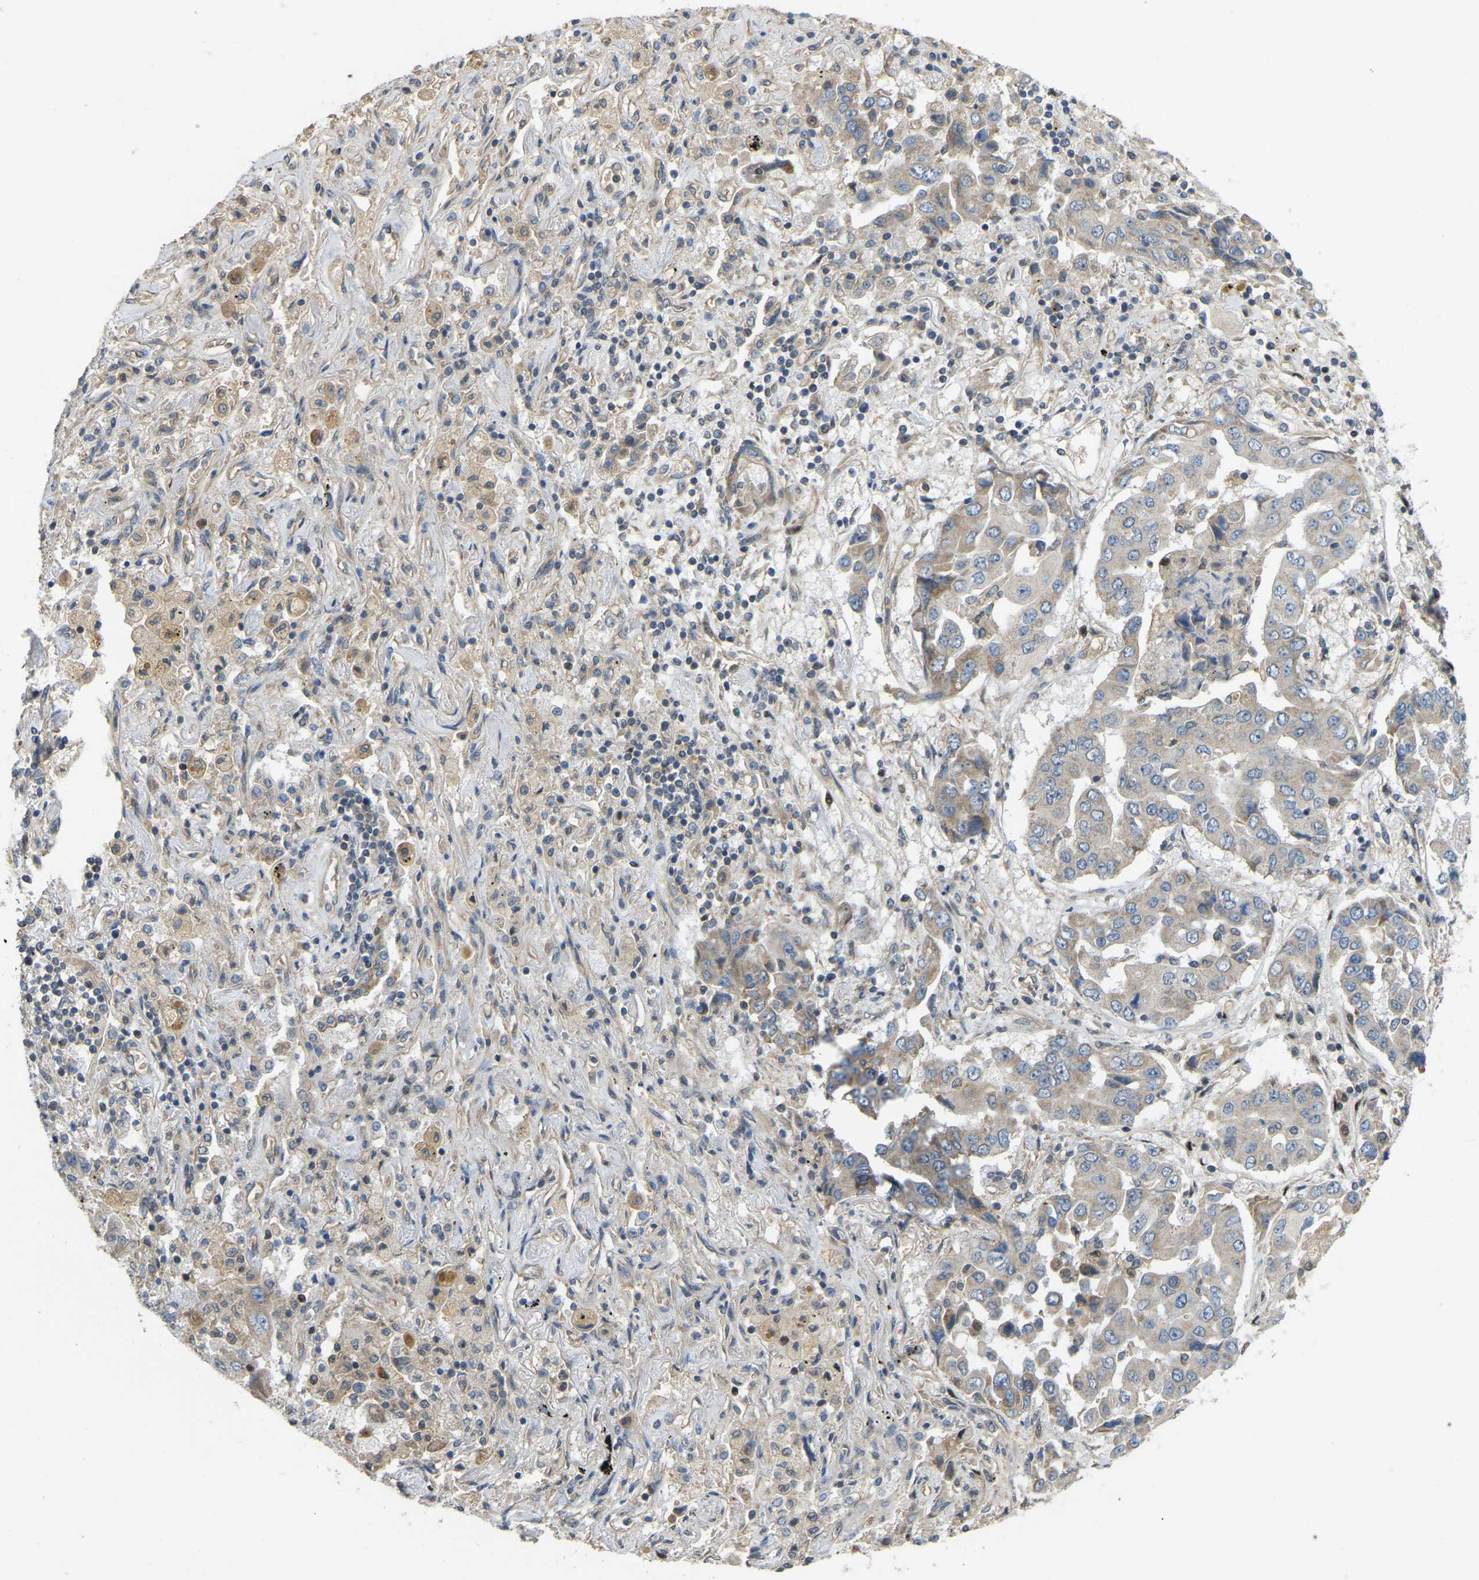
{"staining": {"intensity": "moderate", "quantity": "<25%", "location": "cytoplasmic/membranous"}, "tissue": "lung cancer", "cell_type": "Tumor cells", "image_type": "cancer", "snomed": [{"axis": "morphology", "description": "Adenocarcinoma, NOS"}, {"axis": "topography", "description": "Lung"}], "caption": "This is a micrograph of IHC staining of lung cancer (adenocarcinoma), which shows moderate staining in the cytoplasmic/membranous of tumor cells.", "gene": "C21orf91", "patient": {"sex": "female", "age": 65}}